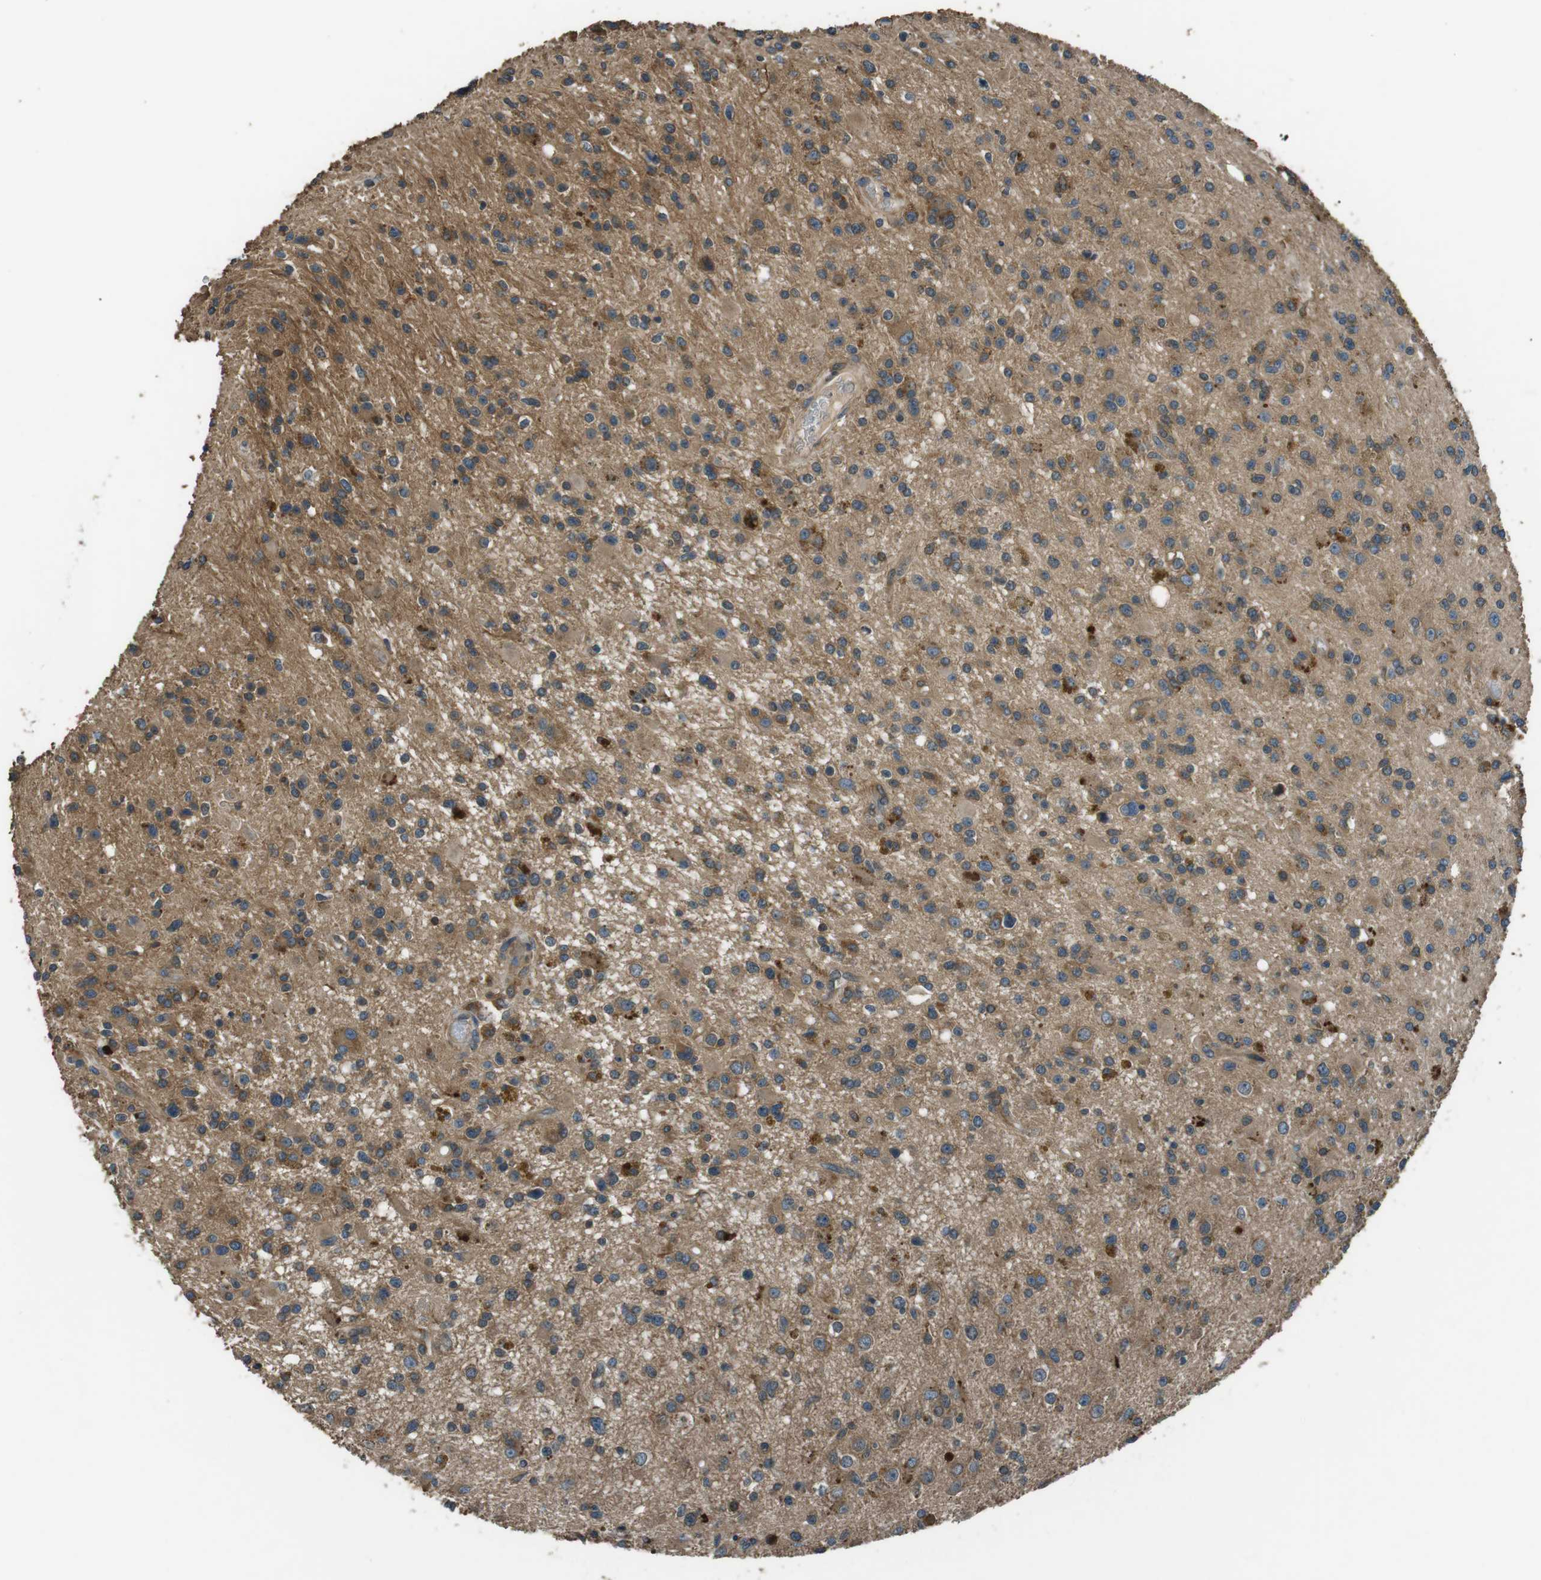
{"staining": {"intensity": "moderate", "quantity": ">75%", "location": "cytoplasmic/membranous"}, "tissue": "glioma", "cell_type": "Tumor cells", "image_type": "cancer", "snomed": [{"axis": "morphology", "description": "Glioma, malignant, High grade"}, {"axis": "topography", "description": "Brain"}], "caption": "Tumor cells reveal medium levels of moderate cytoplasmic/membranous staining in approximately >75% of cells in human glioma.", "gene": "GPR161", "patient": {"sex": "male", "age": 33}}